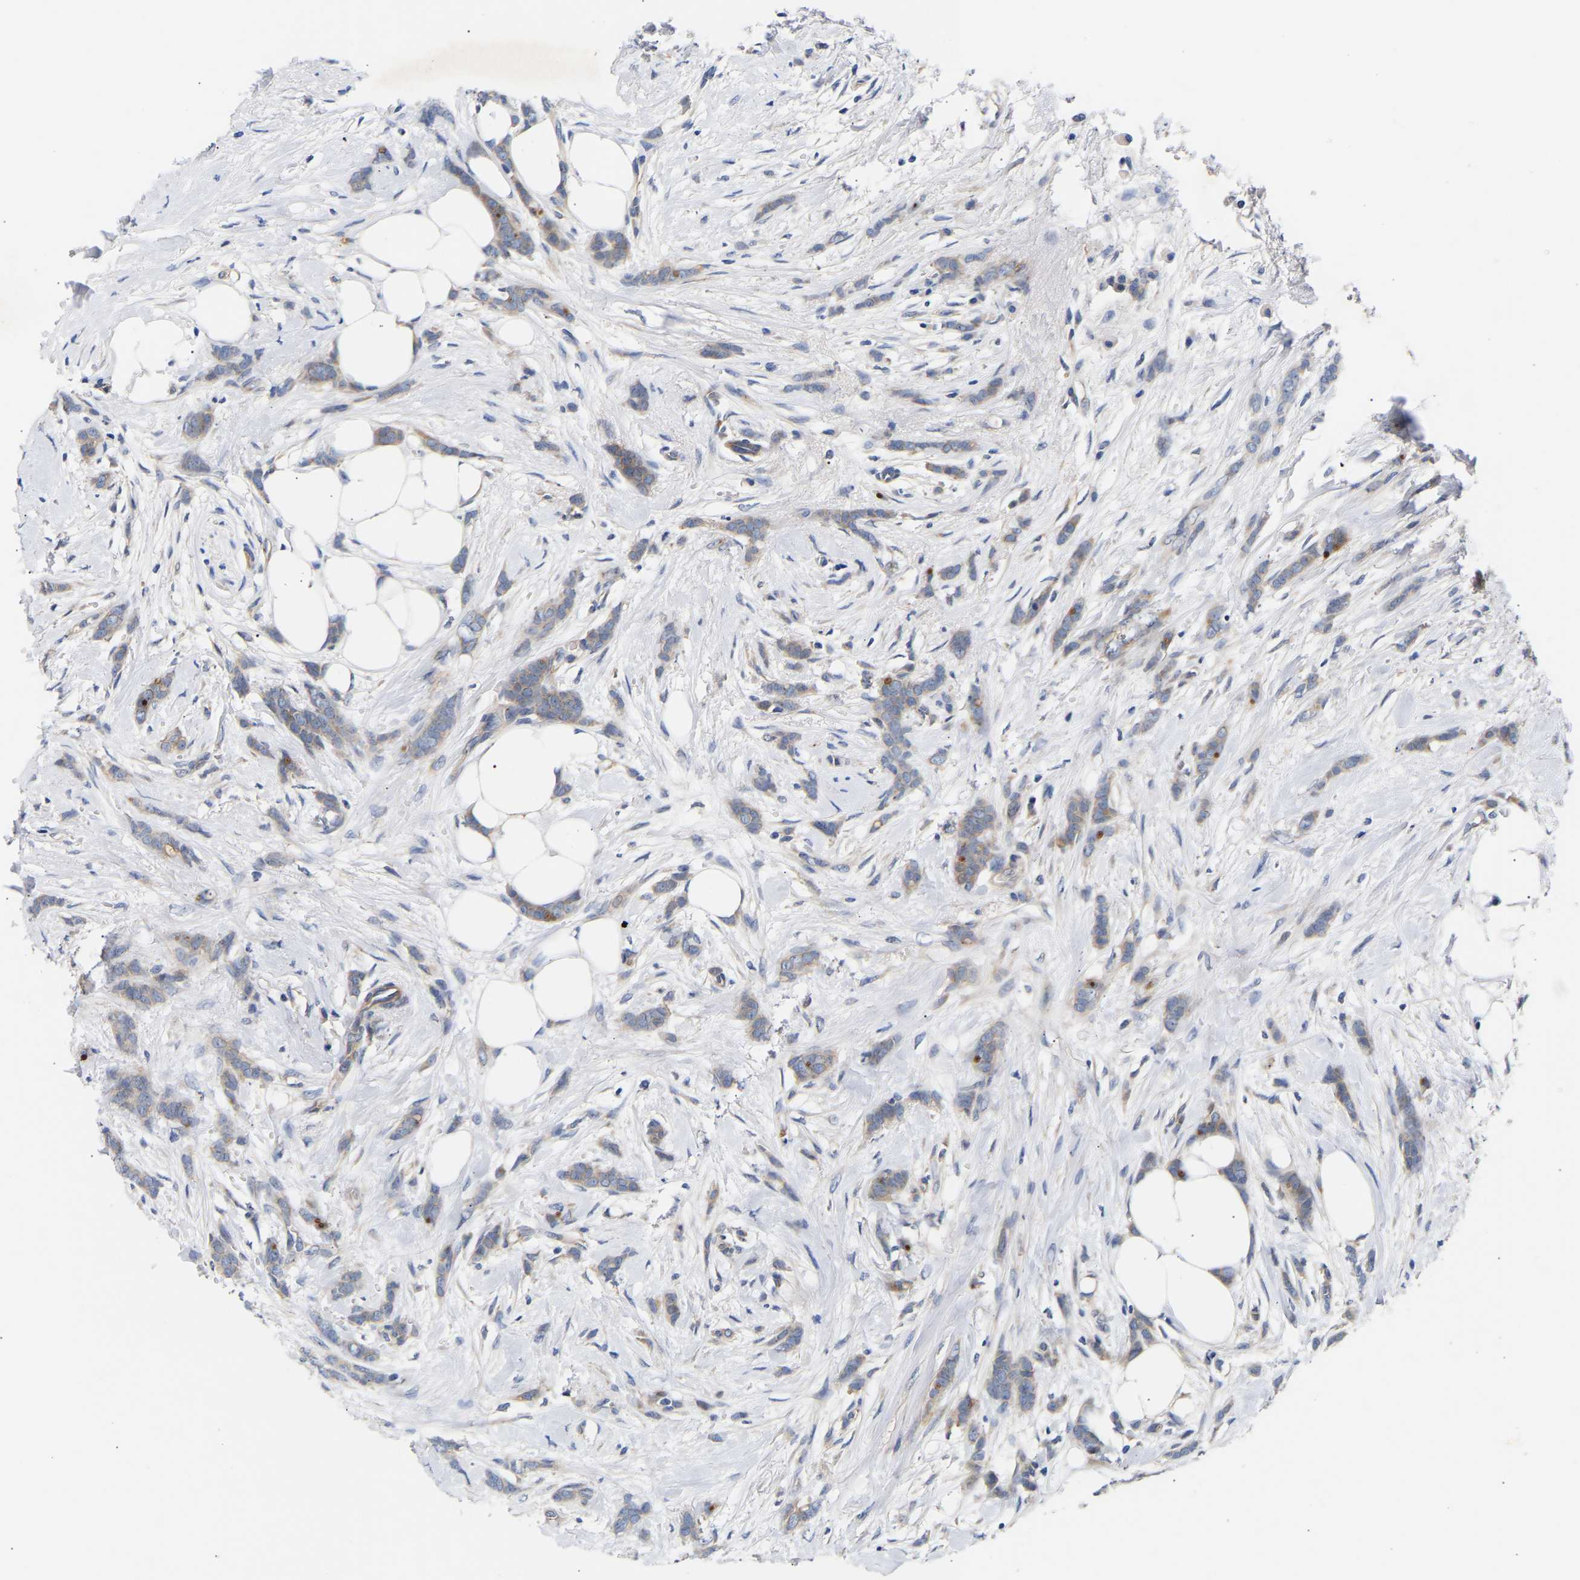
{"staining": {"intensity": "weak", "quantity": "<25%", "location": "cytoplasmic/membranous"}, "tissue": "breast cancer", "cell_type": "Tumor cells", "image_type": "cancer", "snomed": [{"axis": "morphology", "description": "Lobular carcinoma, in situ"}, {"axis": "morphology", "description": "Lobular carcinoma"}, {"axis": "topography", "description": "Breast"}], "caption": "Protein analysis of breast cancer (lobular carcinoma in situ) exhibits no significant positivity in tumor cells. Brightfield microscopy of immunohistochemistry (IHC) stained with DAB (3,3'-diaminobenzidine) (brown) and hematoxylin (blue), captured at high magnification.", "gene": "KASH5", "patient": {"sex": "female", "age": 41}}